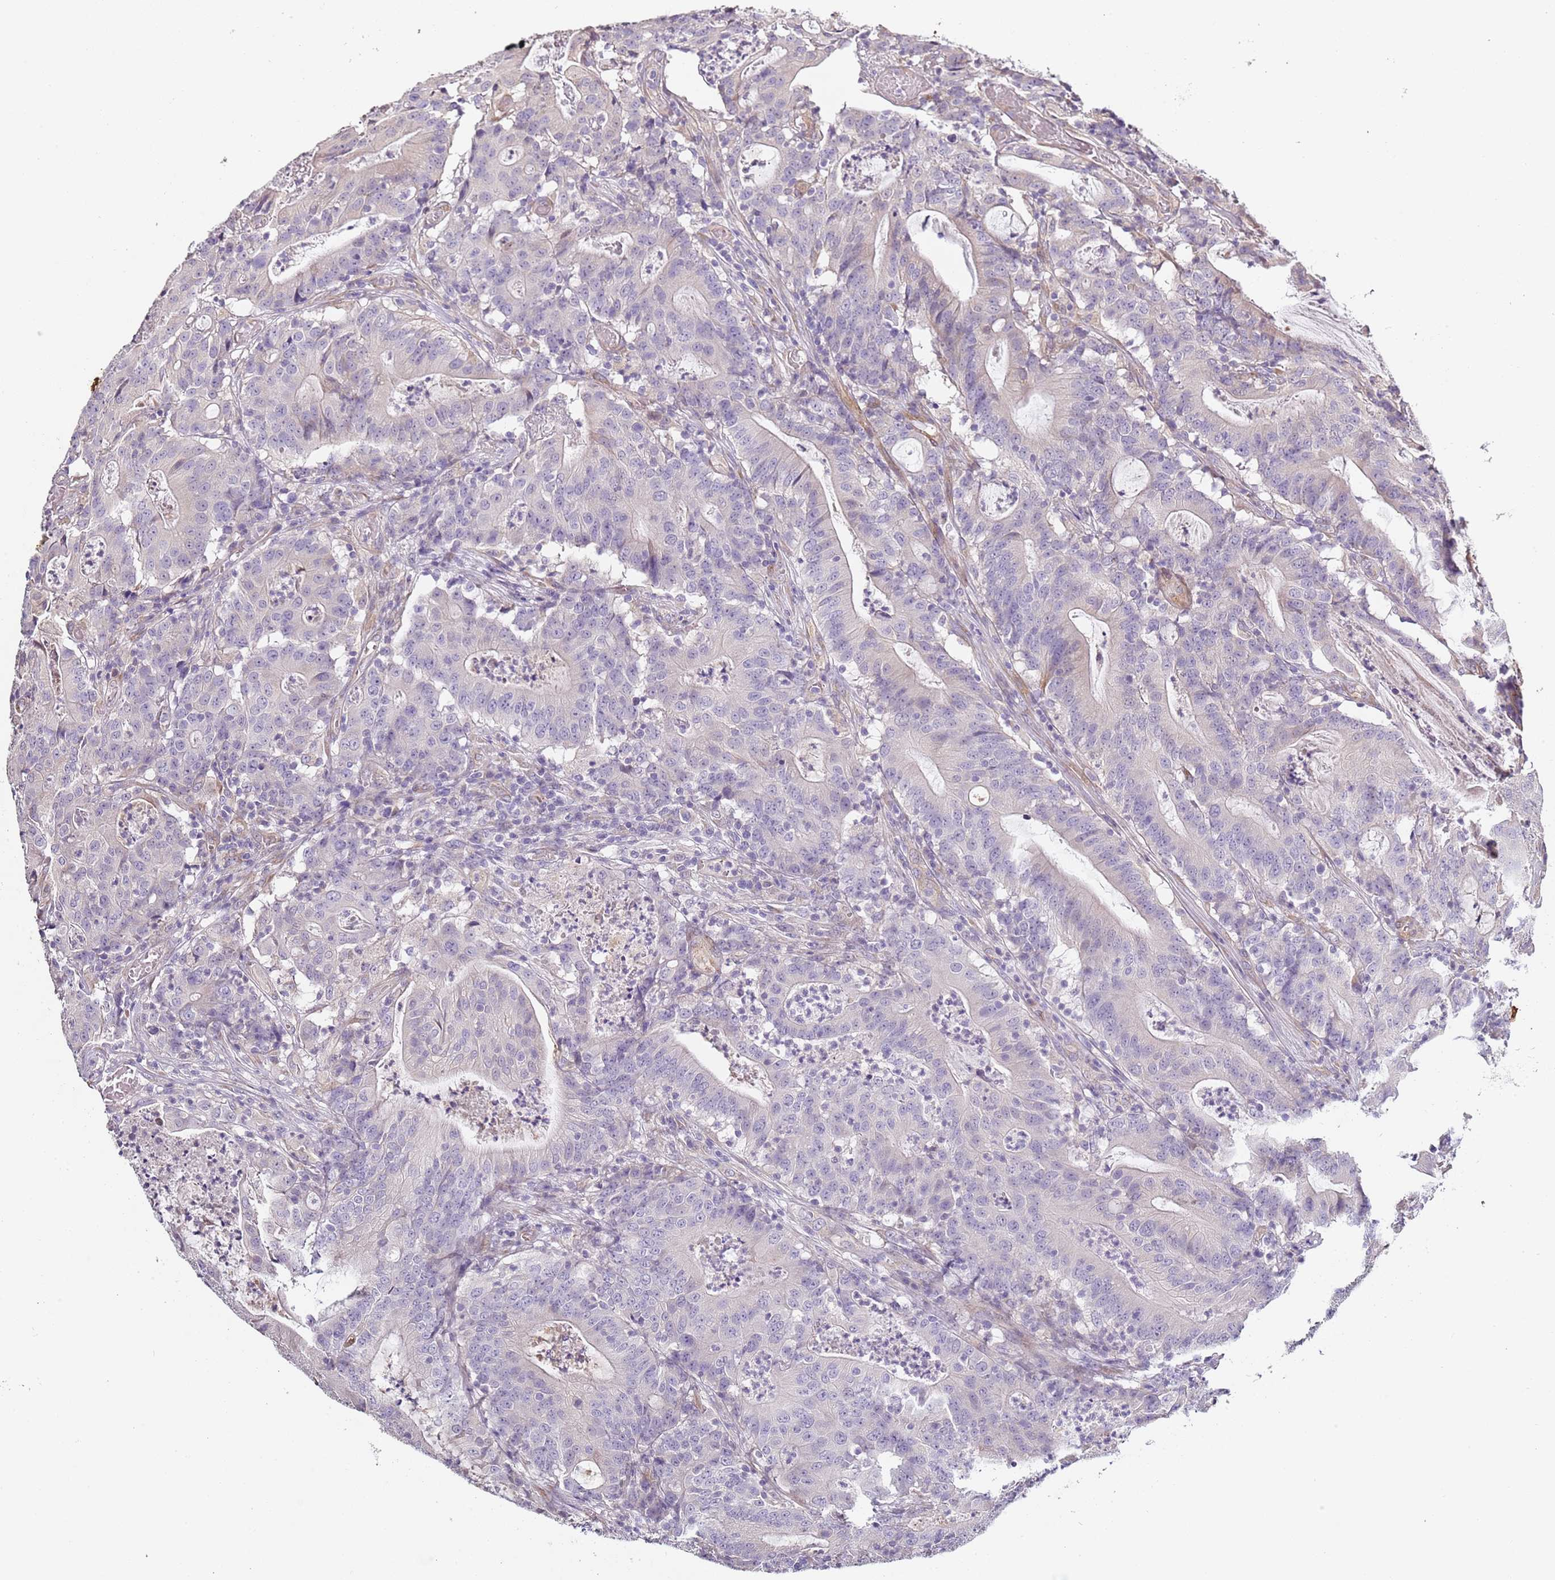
{"staining": {"intensity": "negative", "quantity": "none", "location": "none"}, "tissue": "colorectal cancer", "cell_type": "Tumor cells", "image_type": "cancer", "snomed": [{"axis": "morphology", "description": "Adenocarcinoma, NOS"}, {"axis": "topography", "description": "Colon"}], "caption": "Immunohistochemical staining of human colorectal cancer demonstrates no significant expression in tumor cells.", "gene": "TBC1D9", "patient": {"sex": "male", "age": 83}}